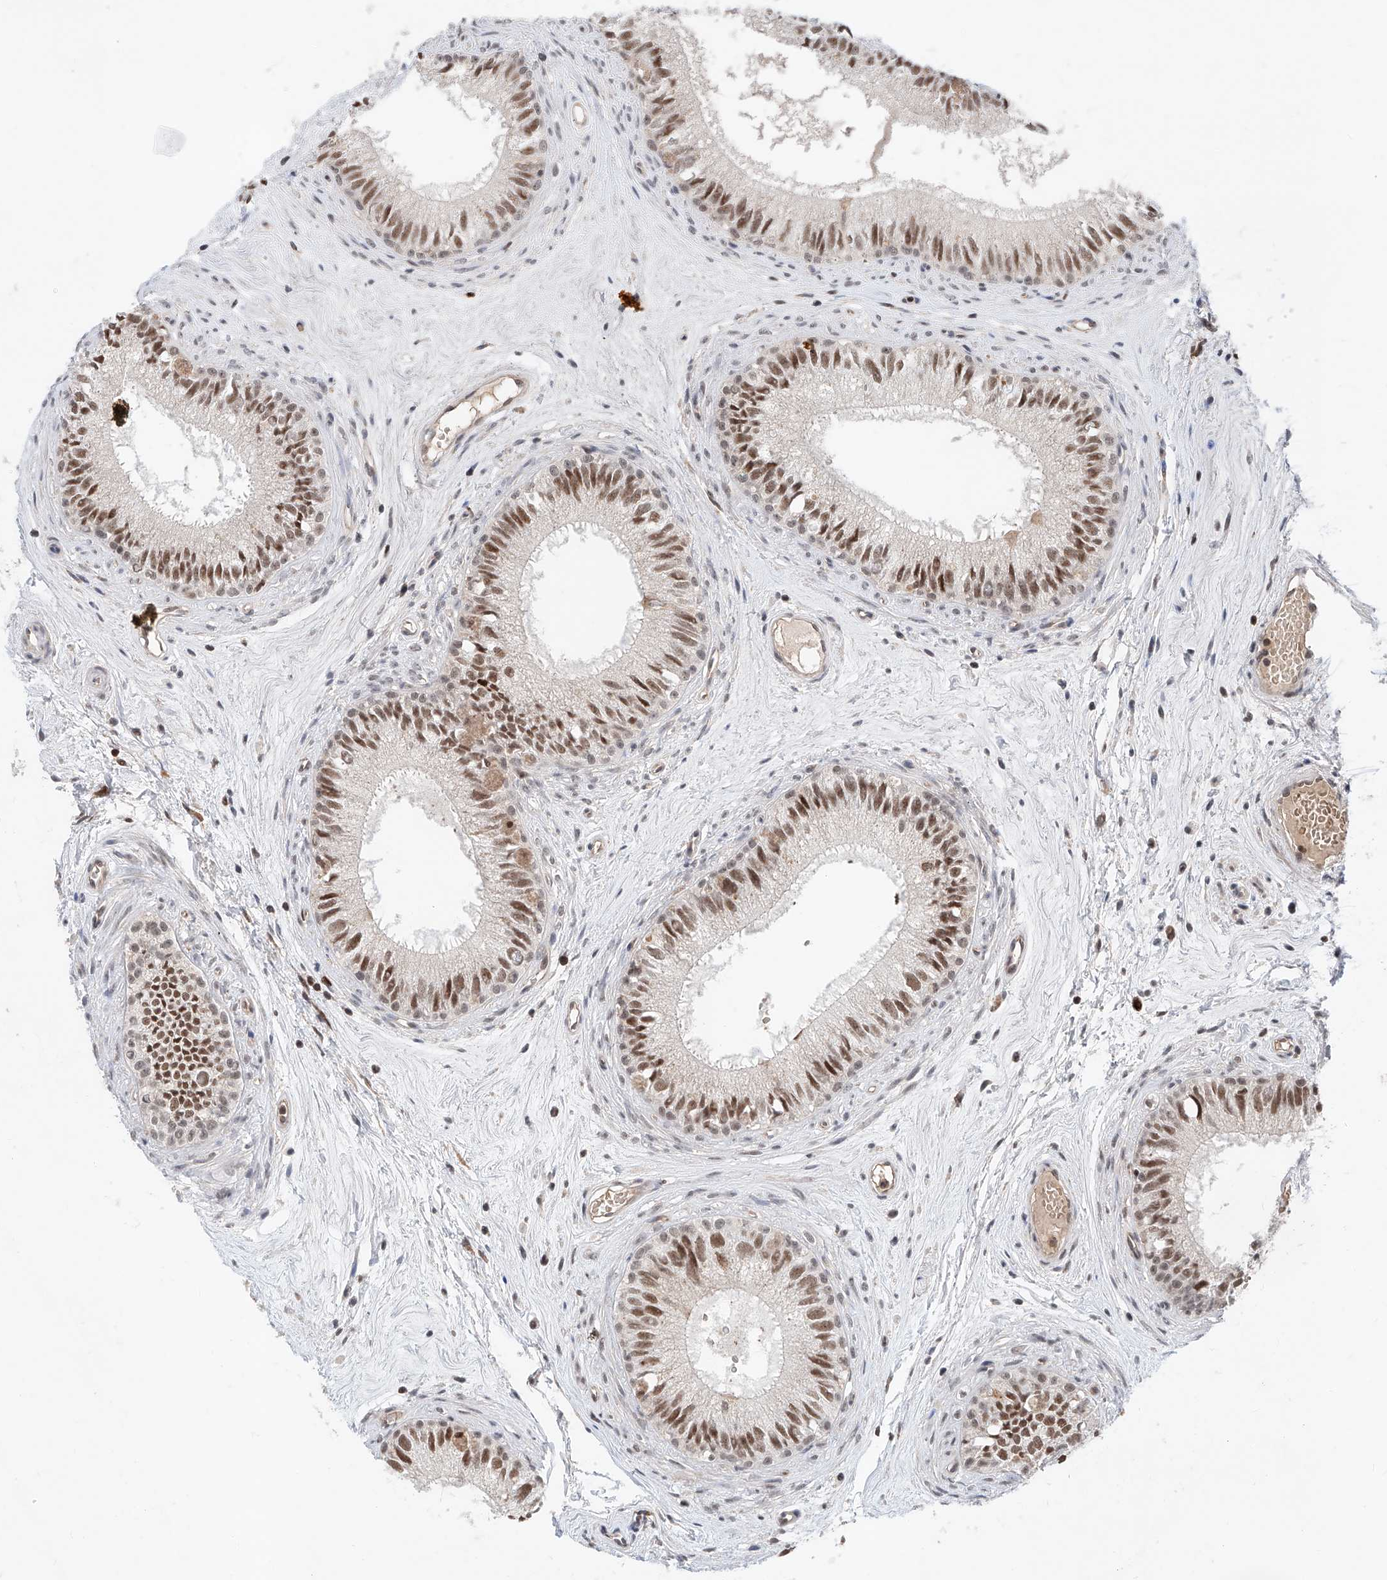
{"staining": {"intensity": "moderate", "quantity": ">75%", "location": "nuclear"}, "tissue": "epididymis", "cell_type": "Glandular cells", "image_type": "normal", "snomed": [{"axis": "morphology", "description": "Normal tissue, NOS"}, {"axis": "topography", "description": "Epididymis"}], "caption": "The micrograph reveals immunohistochemical staining of normal epididymis. There is moderate nuclear staining is identified in approximately >75% of glandular cells. The staining was performed using DAB (3,3'-diaminobenzidine) to visualize the protein expression in brown, while the nuclei were stained in blue with hematoxylin (Magnification: 20x).", "gene": "SNRNP200", "patient": {"sex": "male", "age": 71}}